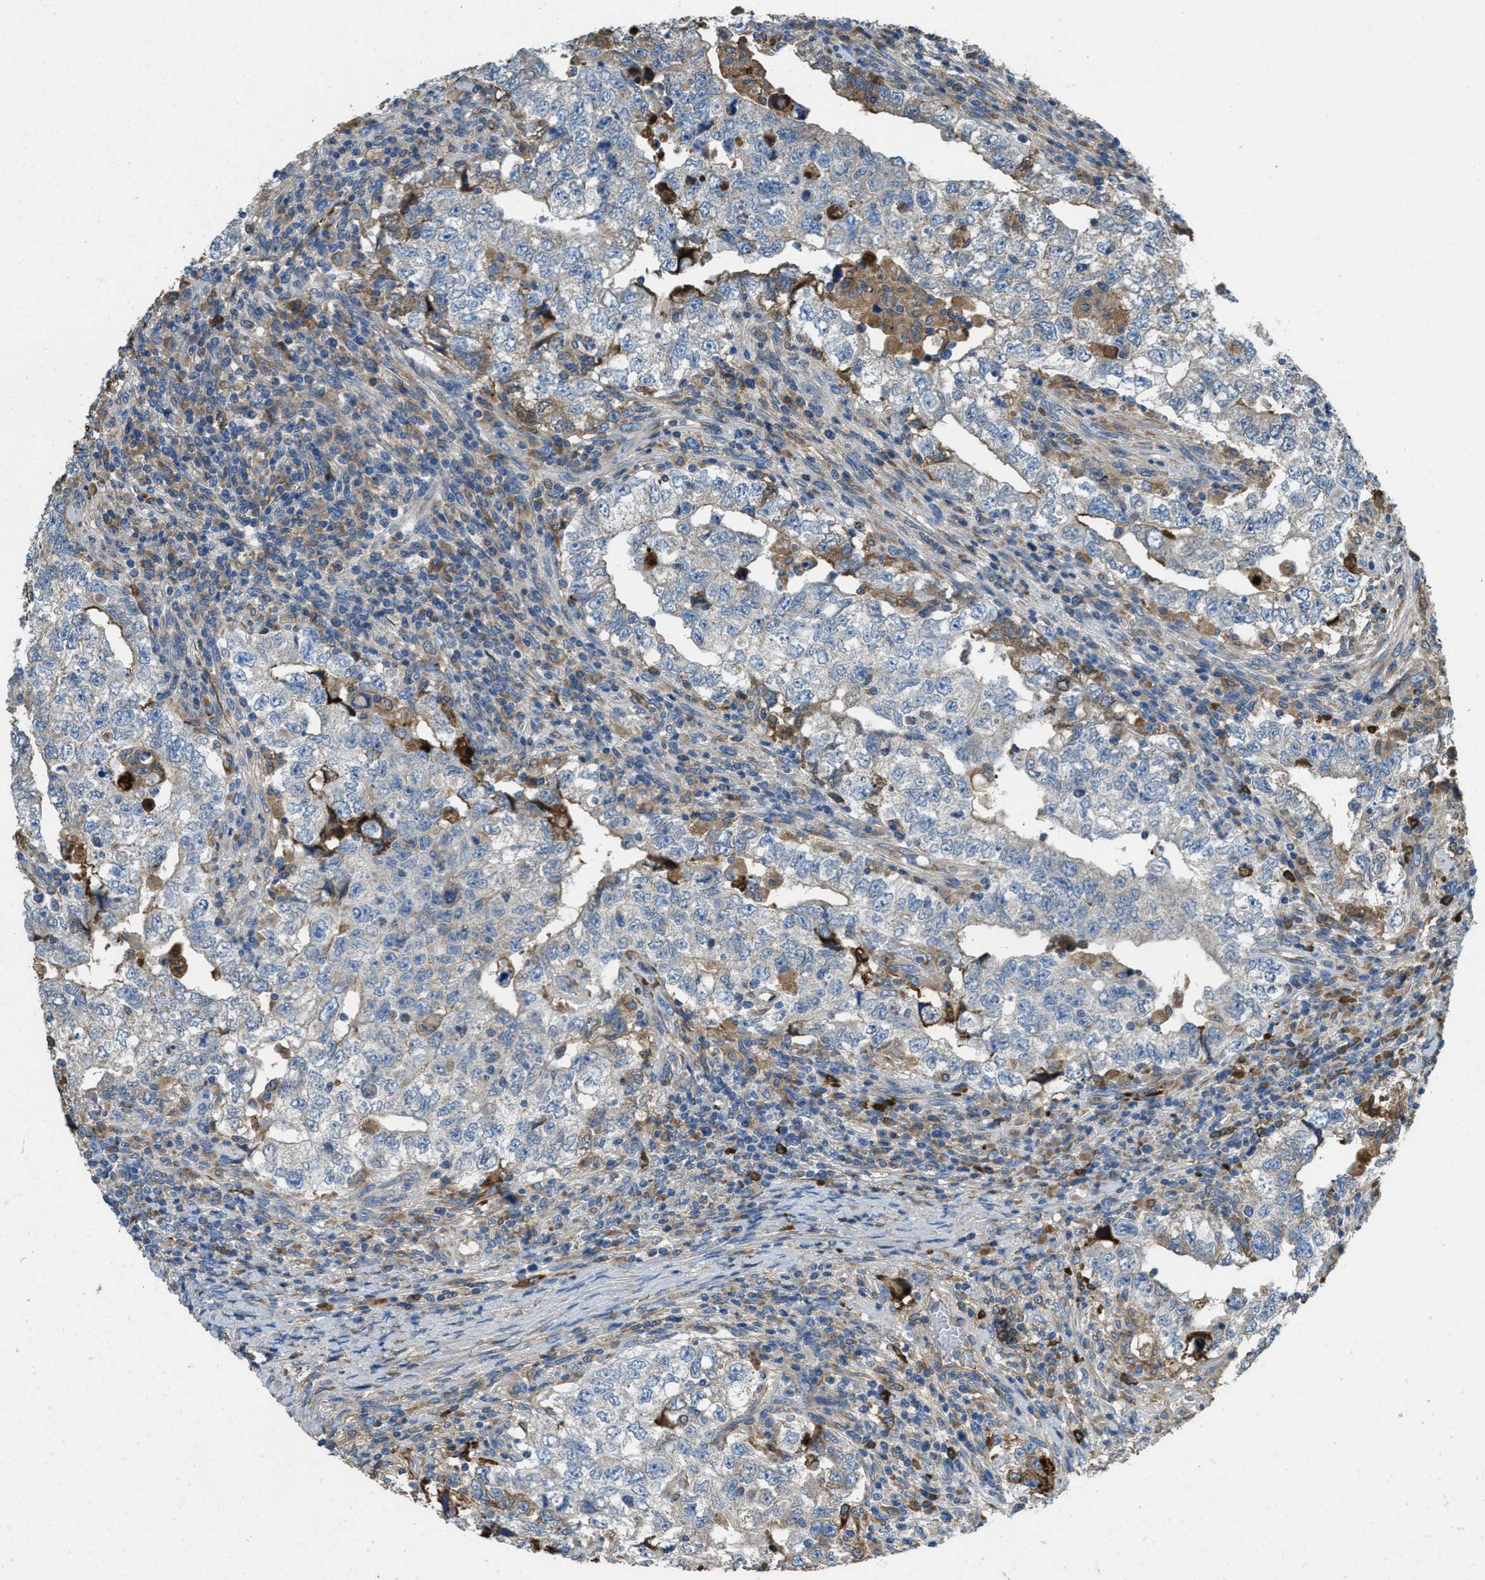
{"staining": {"intensity": "negative", "quantity": "none", "location": "none"}, "tissue": "testis cancer", "cell_type": "Tumor cells", "image_type": "cancer", "snomed": [{"axis": "morphology", "description": "Carcinoma, Embryonal, NOS"}, {"axis": "topography", "description": "Testis"}], "caption": "Immunohistochemistry photomicrograph of human testis cancer (embryonal carcinoma) stained for a protein (brown), which displays no expression in tumor cells.", "gene": "MPDU1", "patient": {"sex": "male", "age": 36}}